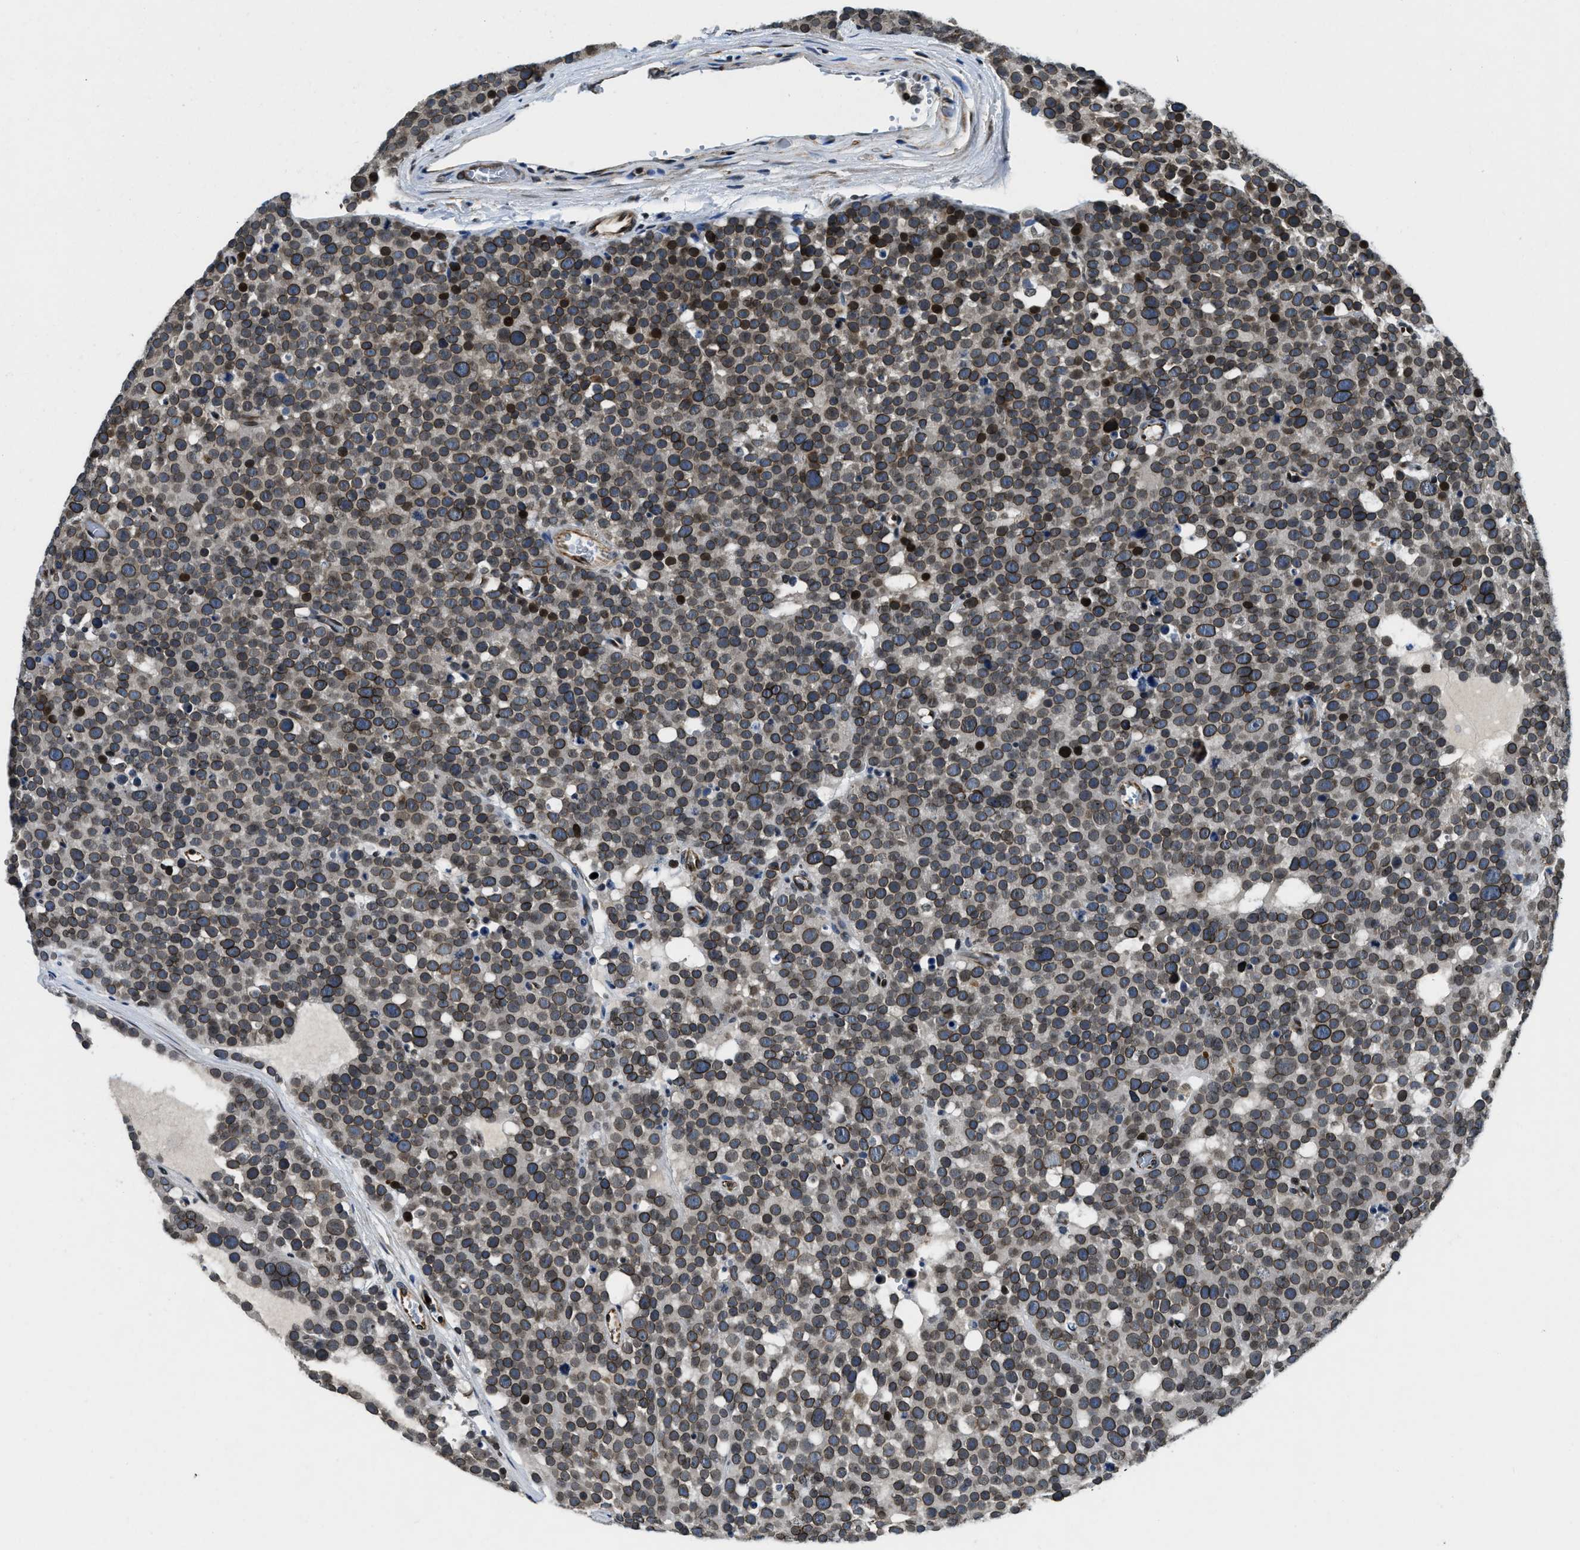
{"staining": {"intensity": "moderate", "quantity": ">75%", "location": "cytoplasmic/membranous,nuclear"}, "tissue": "testis cancer", "cell_type": "Tumor cells", "image_type": "cancer", "snomed": [{"axis": "morphology", "description": "Seminoma, NOS"}, {"axis": "topography", "description": "Testis"}], "caption": "High-power microscopy captured an IHC micrograph of seminoma (testis), revealing moderate cytoplasmic/membranous and nuclear positivity in about >75% of tumor cells.", "gene": "ZC3HC1", "patient": {"sex": "male", "age": 71}}